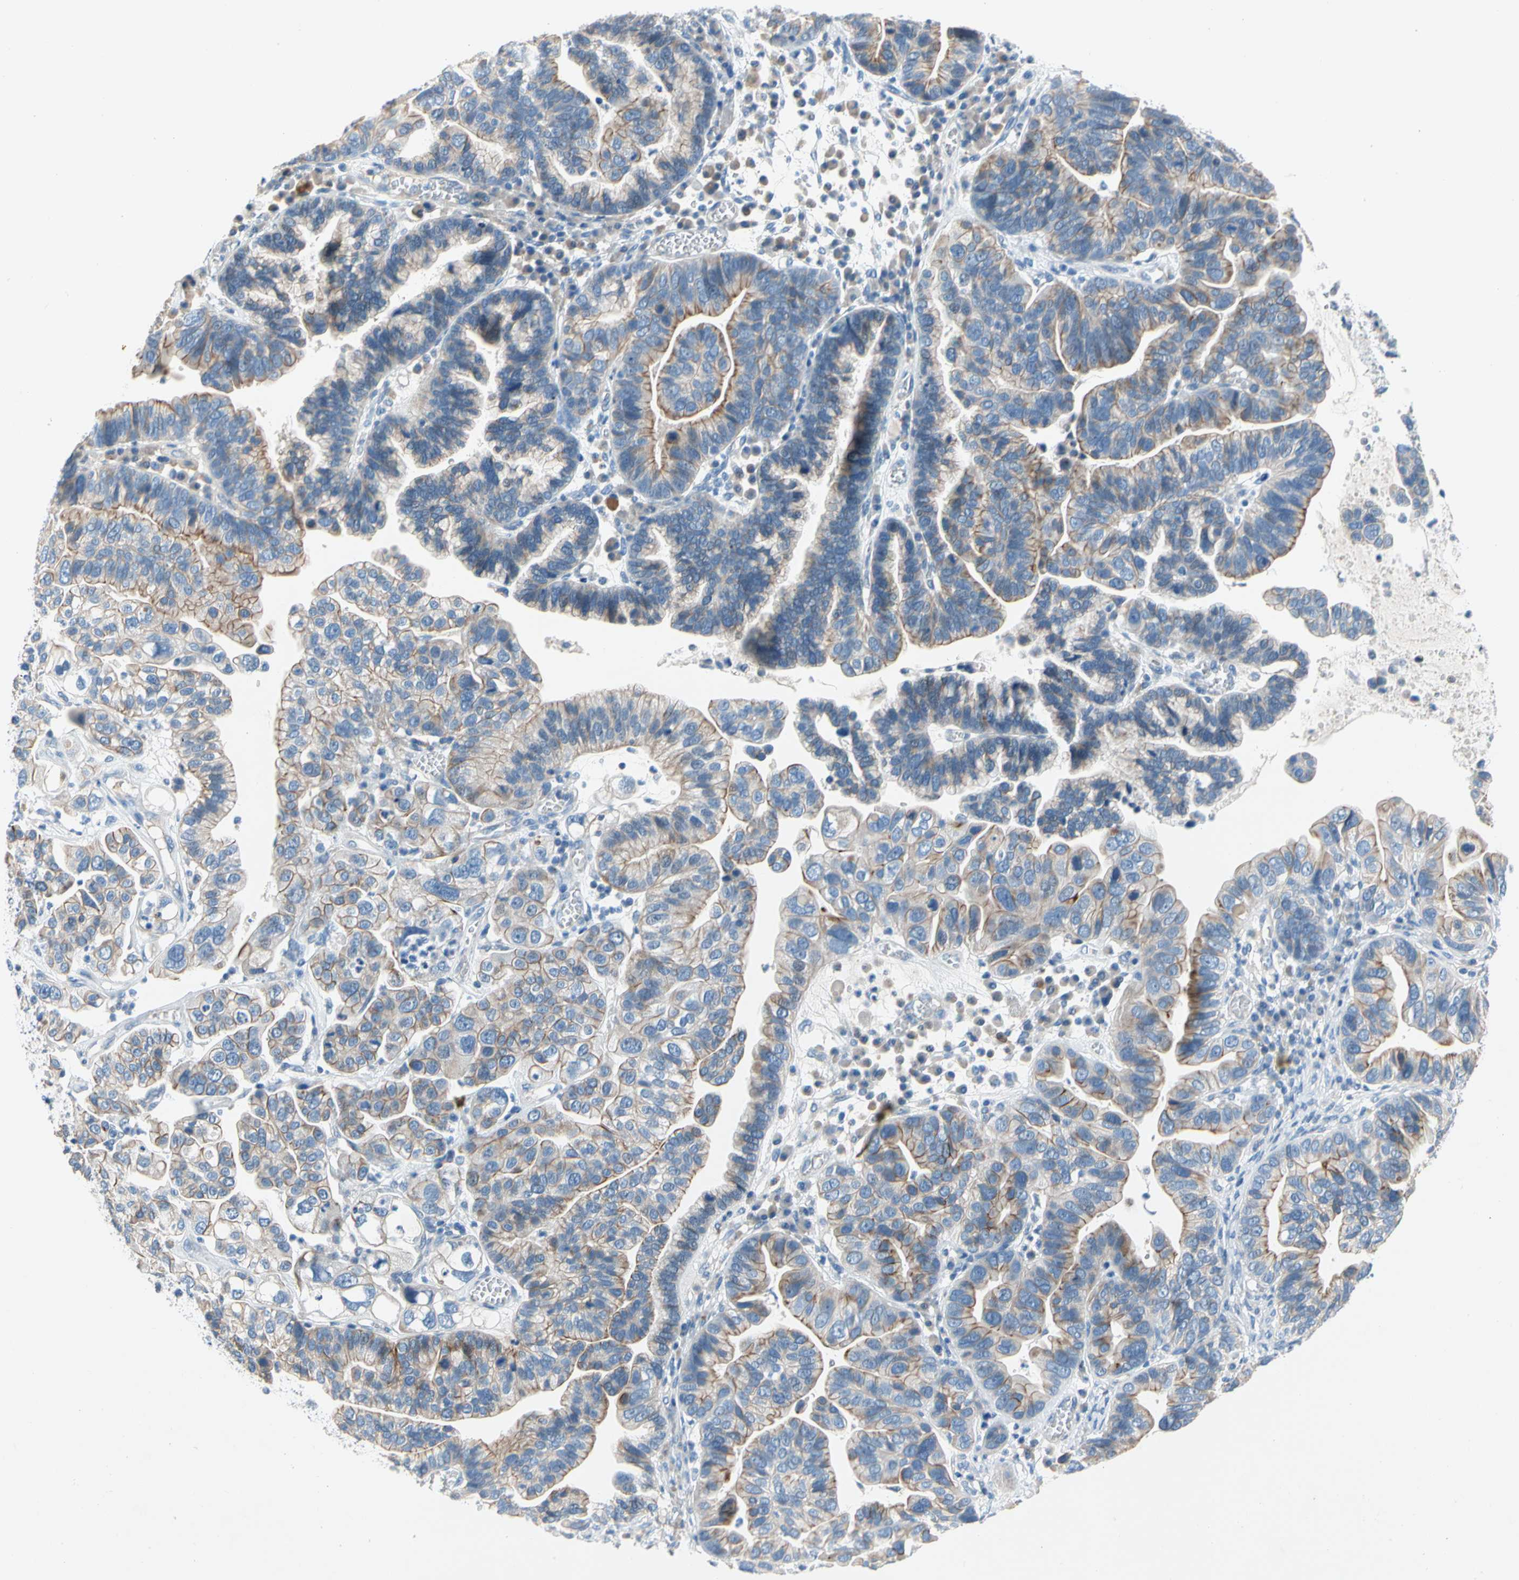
{"staining": {"intensity": "moderate", "quantity": "25%-75%", "location": "cytoplasmic/membranous"}, "tissue": "ovarian cancer", "cell_type": "Tumor cells", "image_type": "cancer", "snomed": [{"axis": "morphology", "description": "Cystadenocarcinoma, serous, NOS"}, {"axis": "topography", "description": "Ovary"}], "caption": "High-power microscopy captured an immunohistochemistry photomicrograph of ovarian cancer (serous cystadenocarcinoma), revealing moderate cytoplasmic/membranous positivity in about 25%-75% of tumor cells.", "gene": "CA14", "patient": {"sex": "female", "age": 56}}